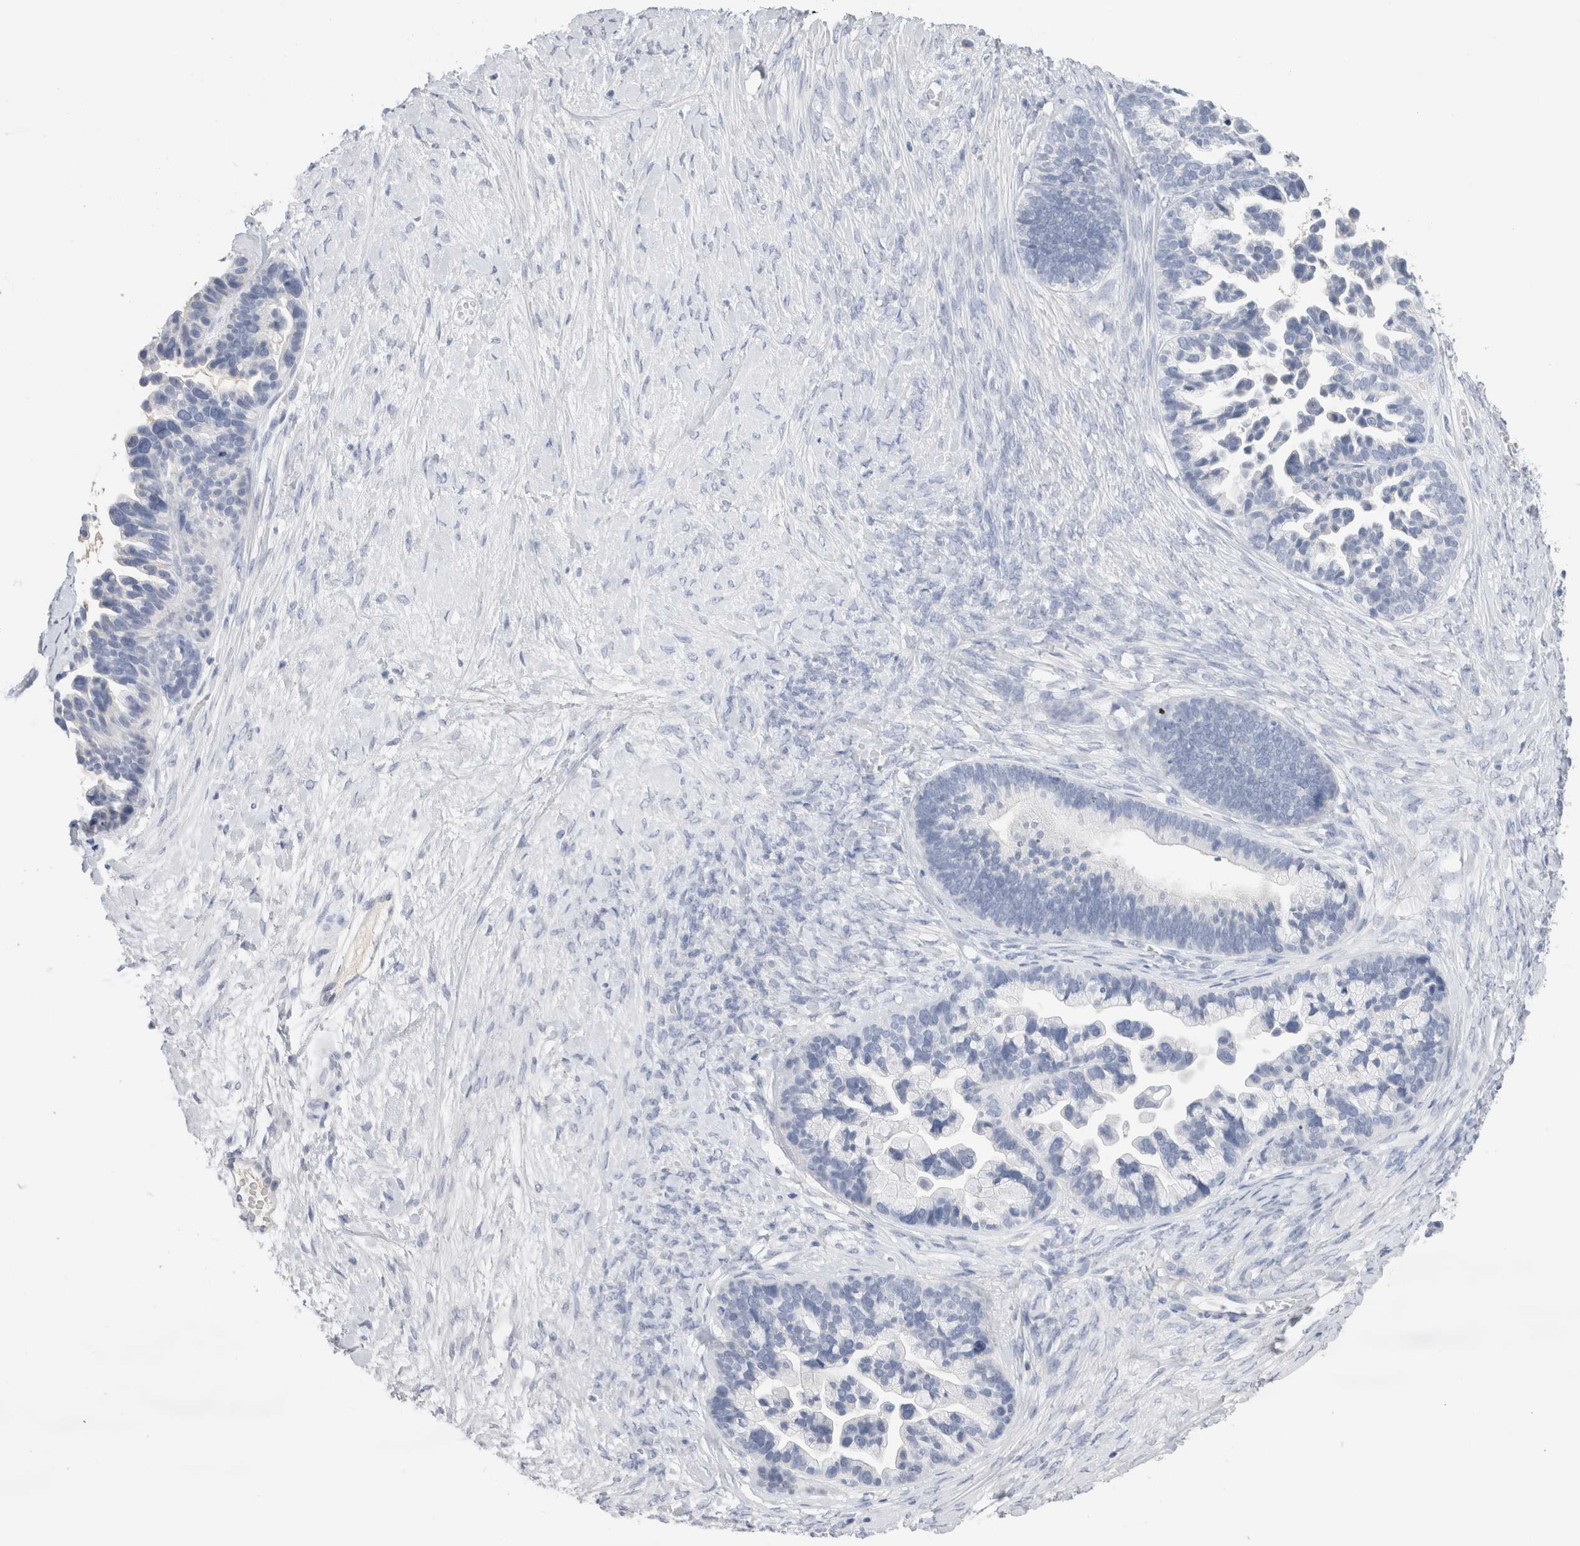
{"staining": {"intensity": "negative", "quantity": "none", "location": "none"}, "tissue": "ovarian cancer", "cell_type": "Tumor cells", "image_type": "cancer", "snomed": [{"axis": "morphology", "description": "Cystadenocarcinoma, serous, NOS"}, {"axis": "topography", "description": "Ovary"}], "caption": "Tumor cells are negative for protein expression in human ovarian cancer (serous cystadenocarcinoma).", "gene": "LAMP3", "patient": {"sex": "female", "age": 56}}